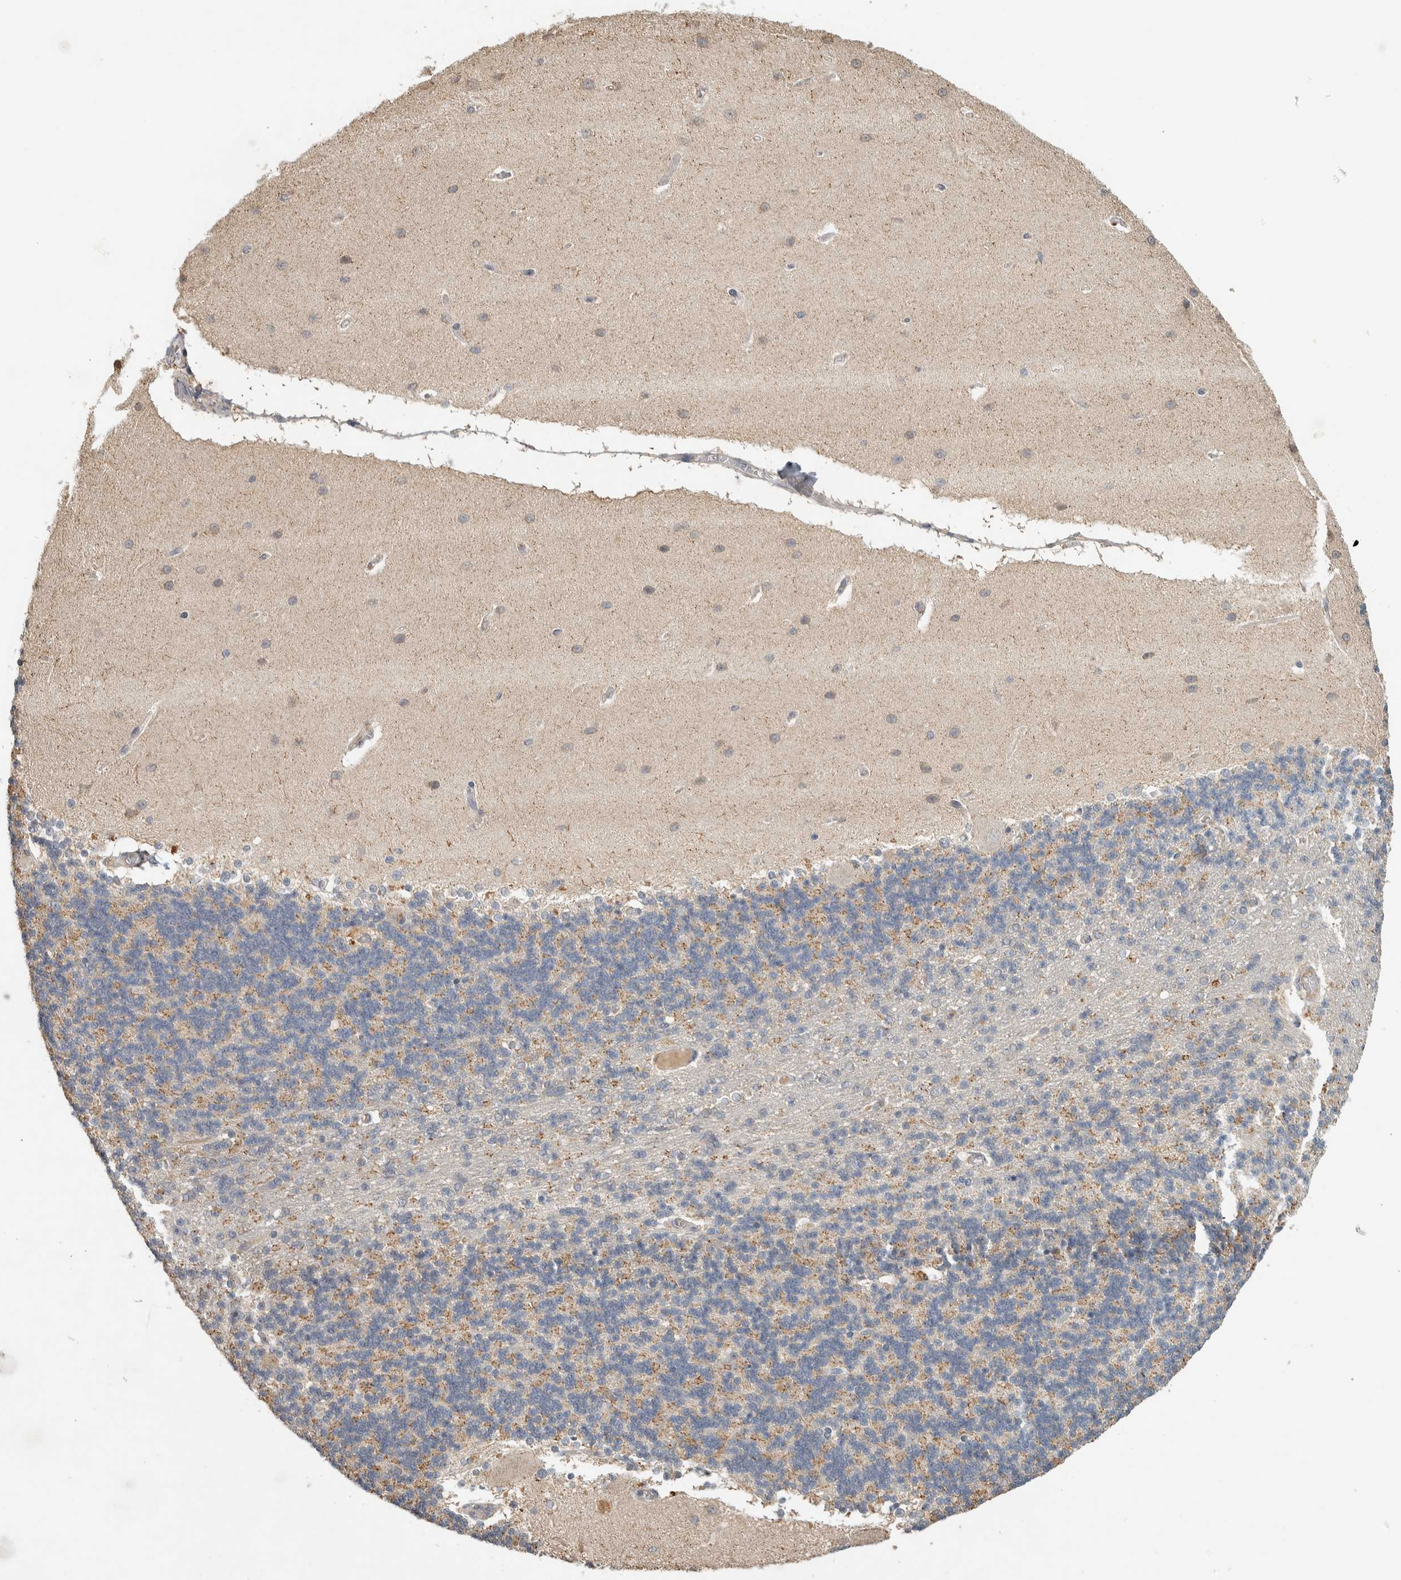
{"staining": {"intensity": "weak", "quantity": "<25%", "location": "cytoplasmic/membranous"}, "tissue": "cerebellum", "cell_type": "Cells in granular layer", "image_type": "normal", "snomed": [{"axis": "morphology", "description": "Normal tissue, NOS"}, {"axis": "topography", "description": "Cerebellum"}], "caption": "The histopathology image displays no staining of cells in granular layer in benign cerebellum. Brightfield microscopy of immunohistochemistry (IHC) stained with DAB (3,3'-diaminobenzidine) (brown) and hematoxylin (blue), captured at high magnification.", "gene": "EIF3H", "patient": {"sex": "female", "age": 54}}